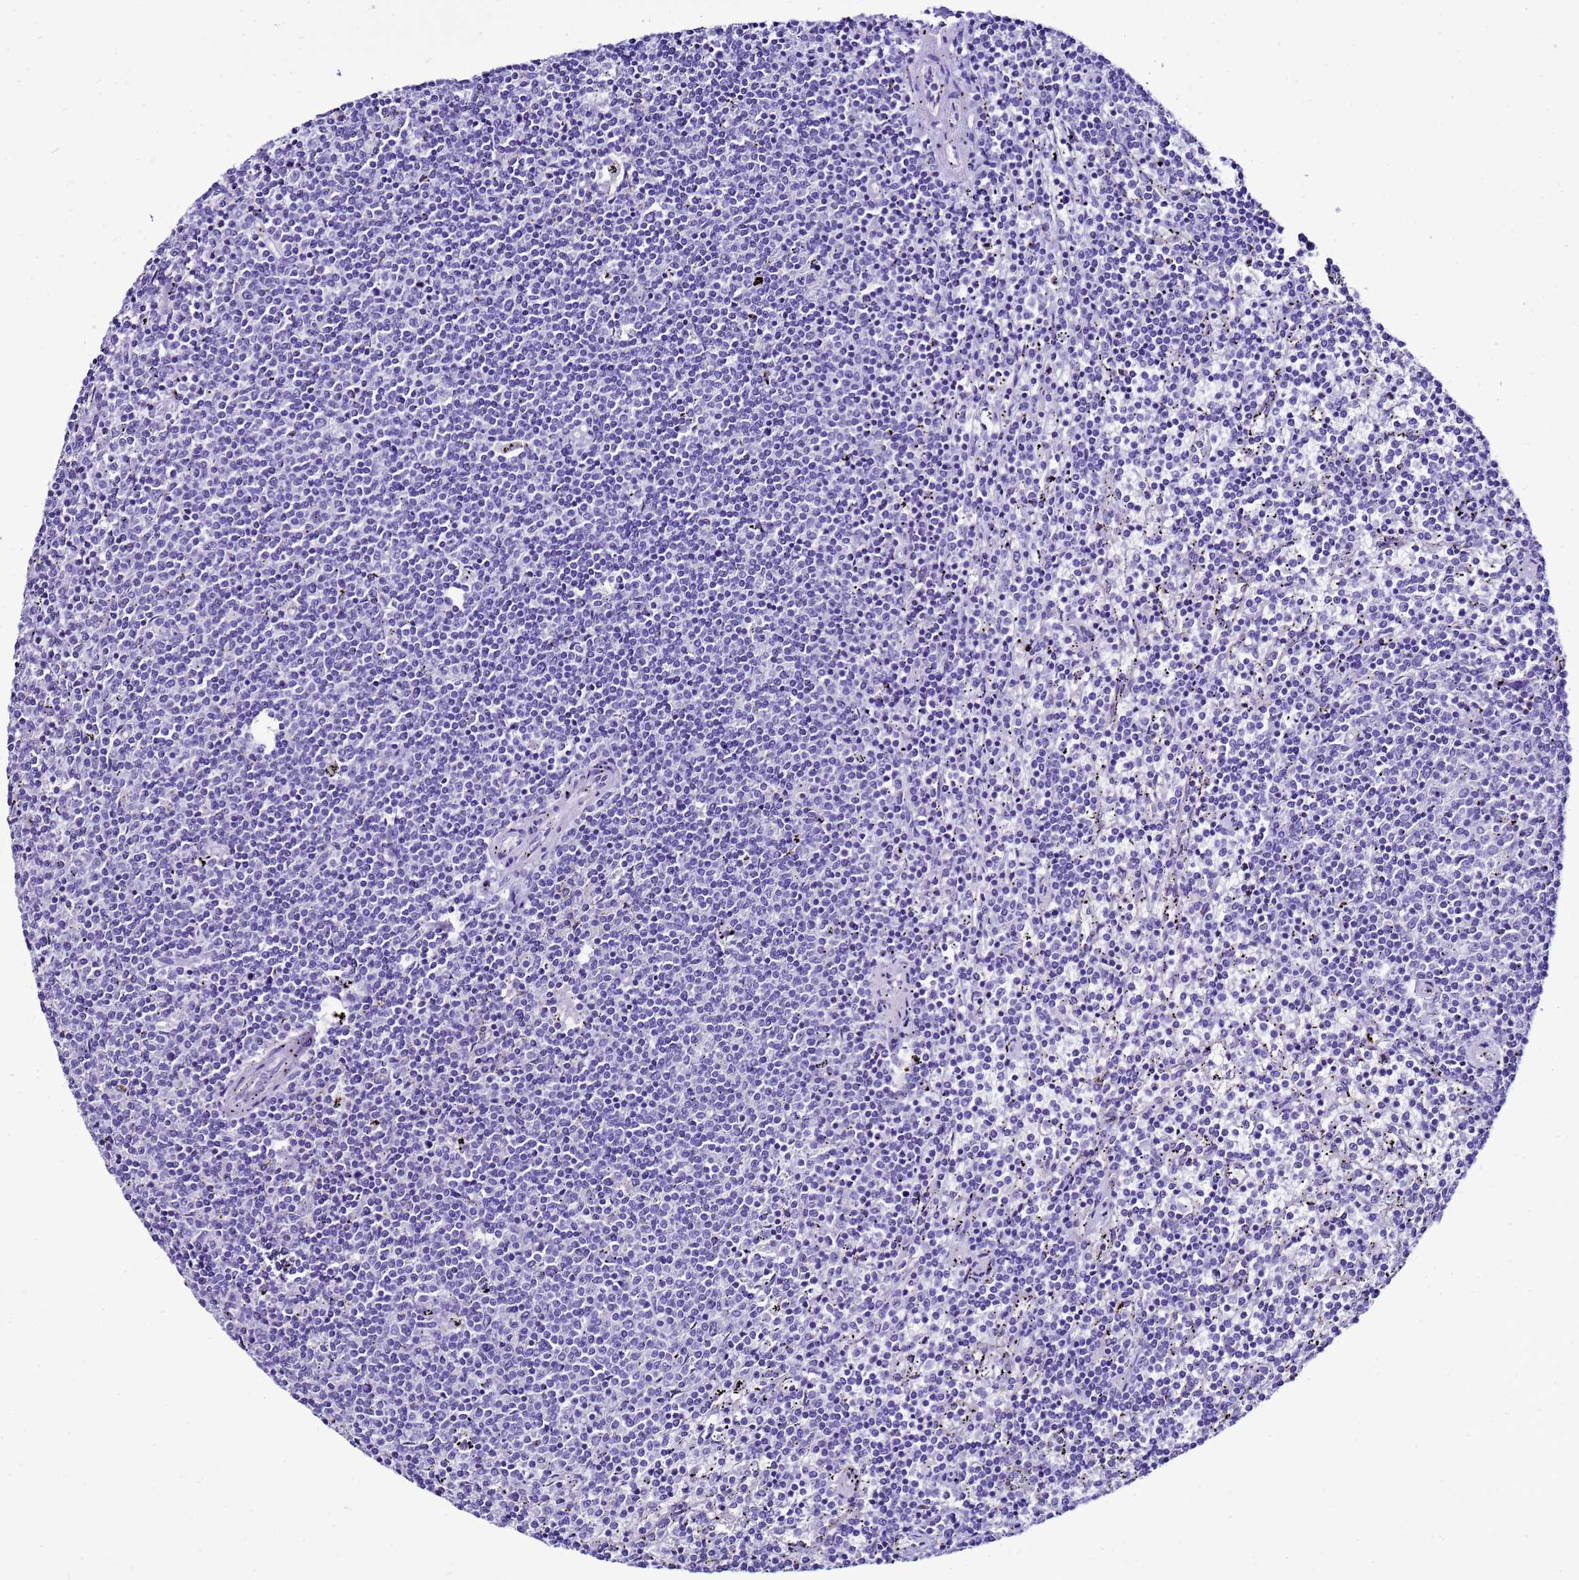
{"staining": {"intensity": "negative", "quantity": "none", "location": "none"}, "tissue": "lymphoma", "cell_type": "Tumor cells", "image_type": "cancer", "snomed": [{"axis": "morphology", "description": "Malignant lymphoma, non-Hodgkin's type, Low grade"}, {"axis": "topography", "description": "Spleen"}], "caption": "High magnification brightfield microscopy of low-grade malignant lymphoma, non-Hodgkin's type stained with DAB (3,3'-diaminobenzidine) (brown) and counterstained with hematoxylin (blue): tumor cells show no significant positivity. Brightfield microscopy of IHC stained with DAB (3,3'-diaminobenzidine) (brown) and hematoxylin (blue), captured at high magnification.", "gene": "BEST2", "patient": {"sex": "female", "age": 50}}